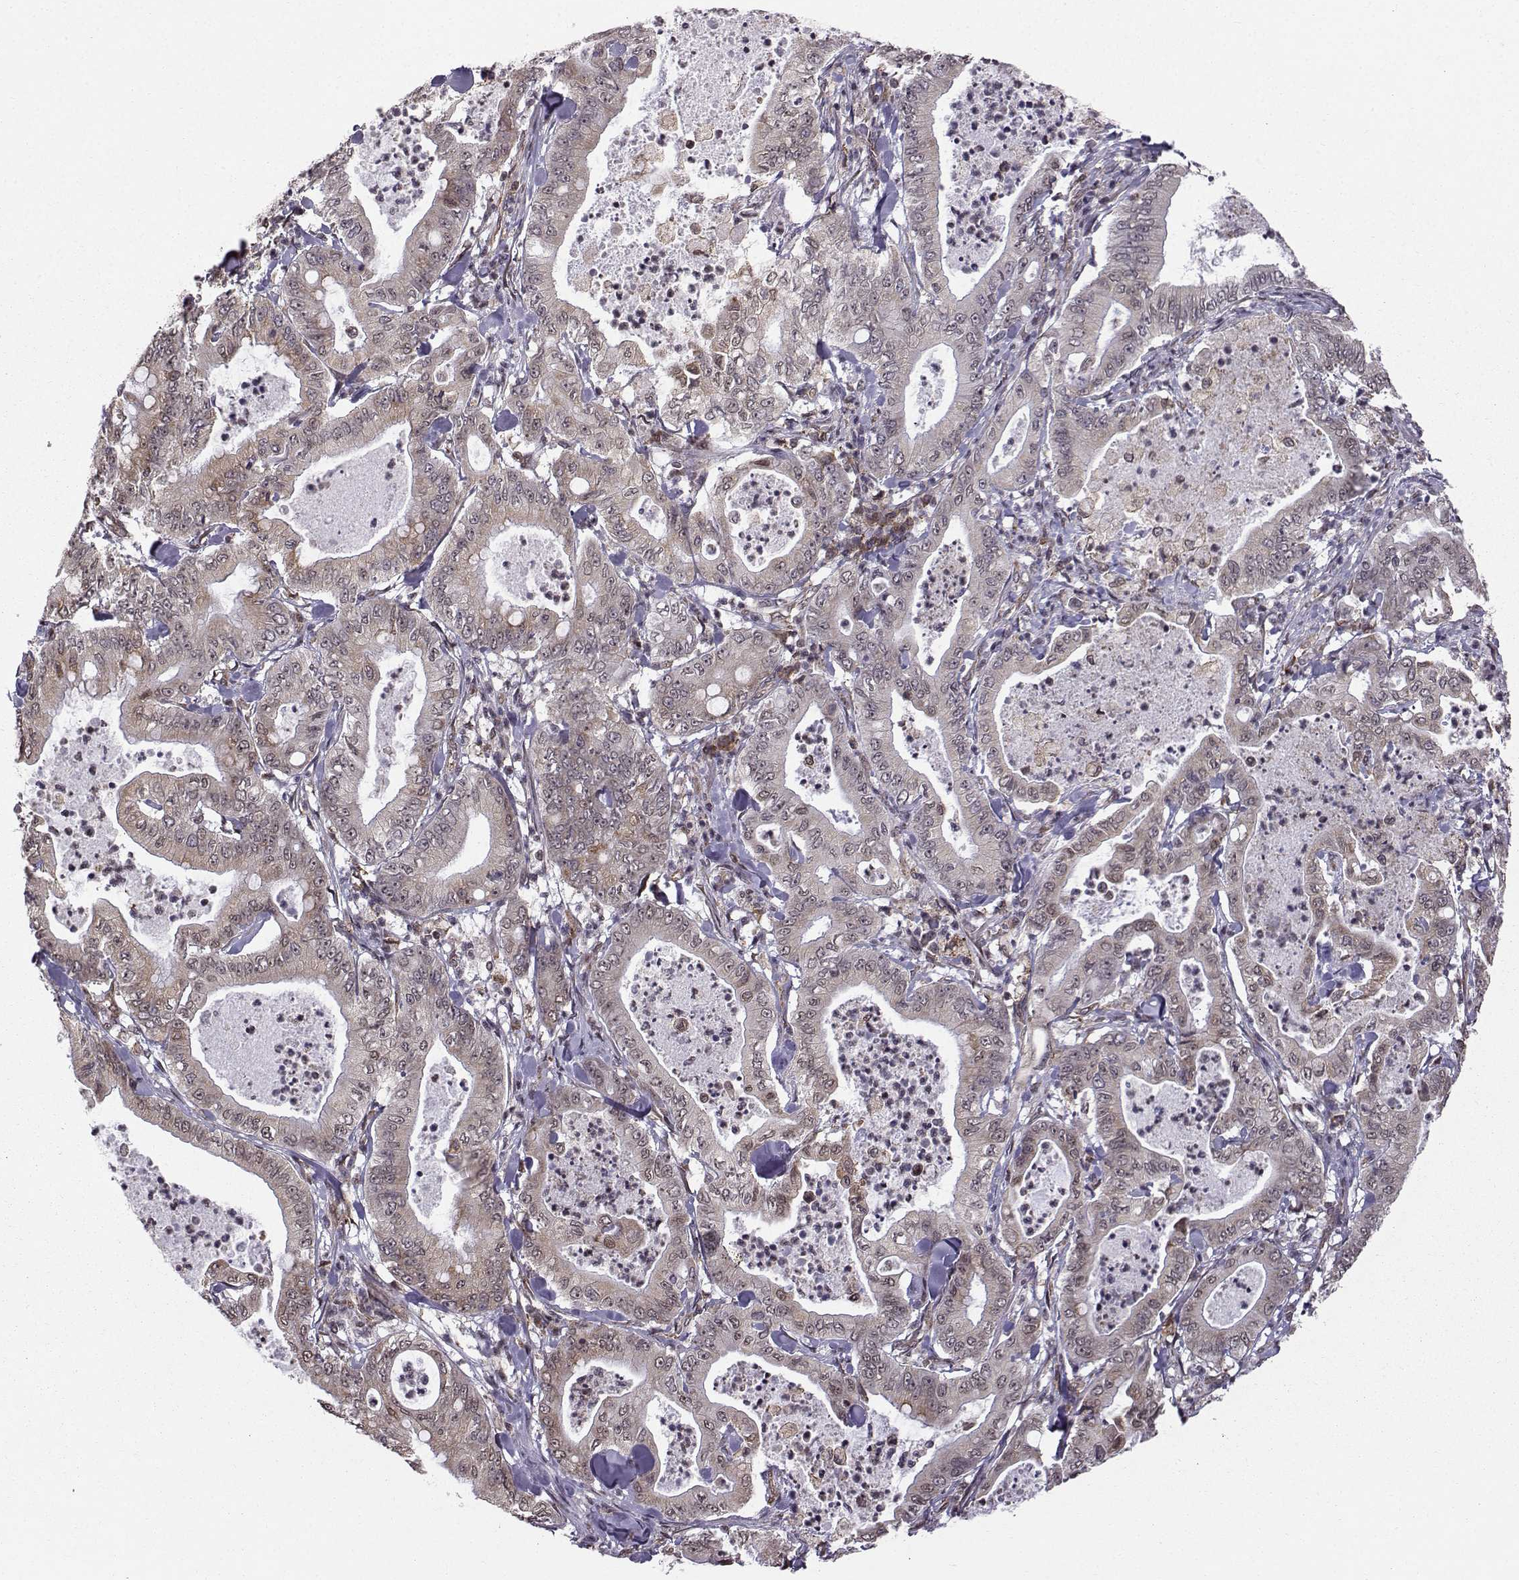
{"staining": {"intensity": "weak", "quantity": "25%-75%", "location": "cytoplasmic/membranous"}, "tissue": "pancreatic cancer", "cell_type": "Tumor cells", "image_type": "cancer", "snomed": [{"axis": "morphology", "description": "Adenocarcinoma, NOS"}, {"axis": "topography", "description": "Pancreas"}], "caption": "A brown stain highlights weak cytoplasmic/membranous positivity of a protein in pancreatic adenocarcinoma tumor cells.", "gene": "EZH1", "patient": {"sex": "male", "age": 71}}